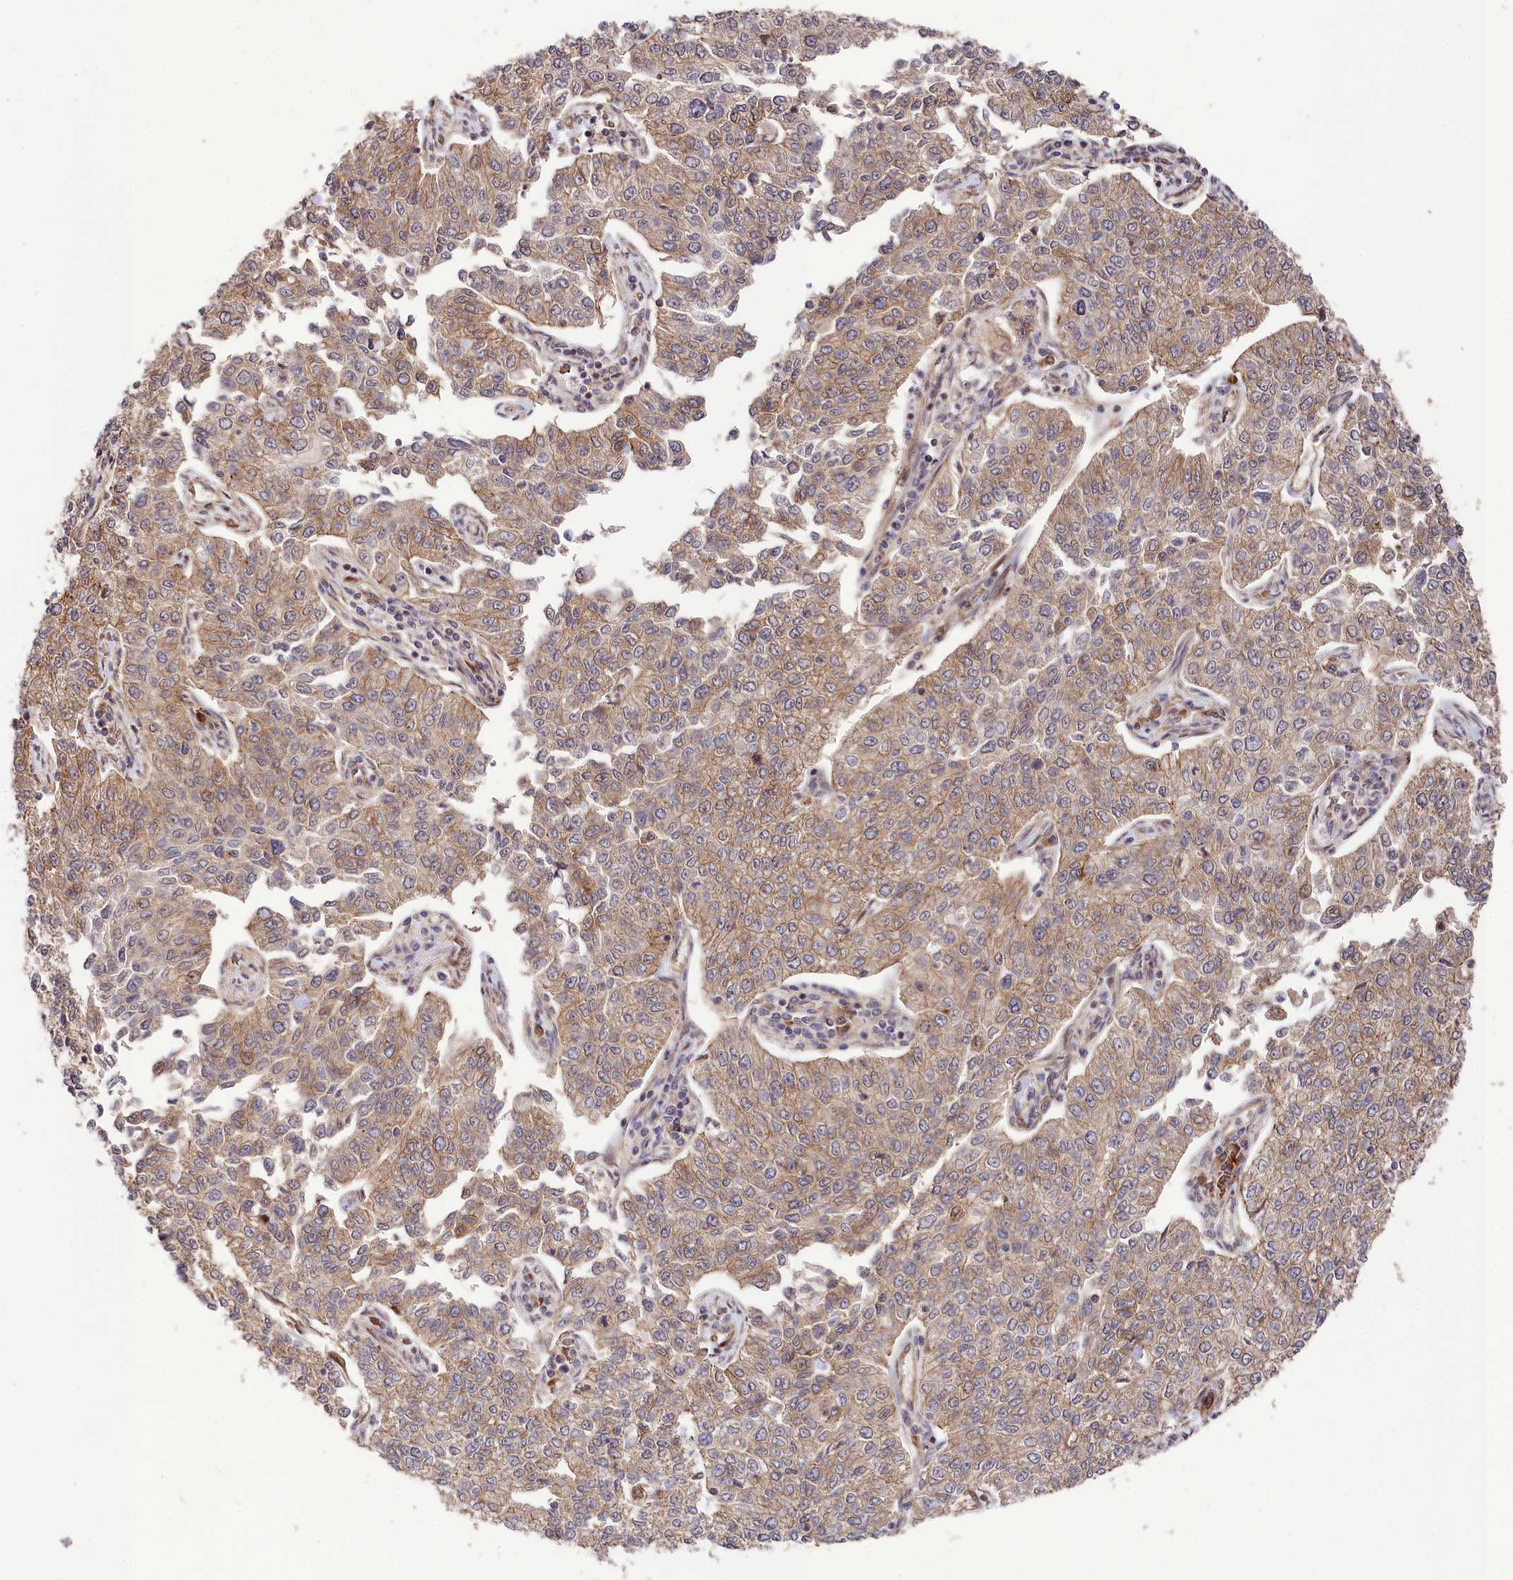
{"staining": {"intensity": "moderate", "quantity": ">75%", "location": "cytoplasmic/membranous"}, "tissue": "cervical cancer", "cell_type": "Tumor cells", "image_type": "cancer", "snomed": [{"axis": "morphology", "description": "Squamous cell carcinoma, NOS"}, {"axis": "topography", "description": "Cervix"}], "caption": "Cervical squamous cell carcinoma stained for a protein (brown) shows moderate cytoplasmic/membranous positive positivity in about >75% of tumor cells.", "gene": "TNKS1BP1", "patient": {"sex": "female", "age": 35}}